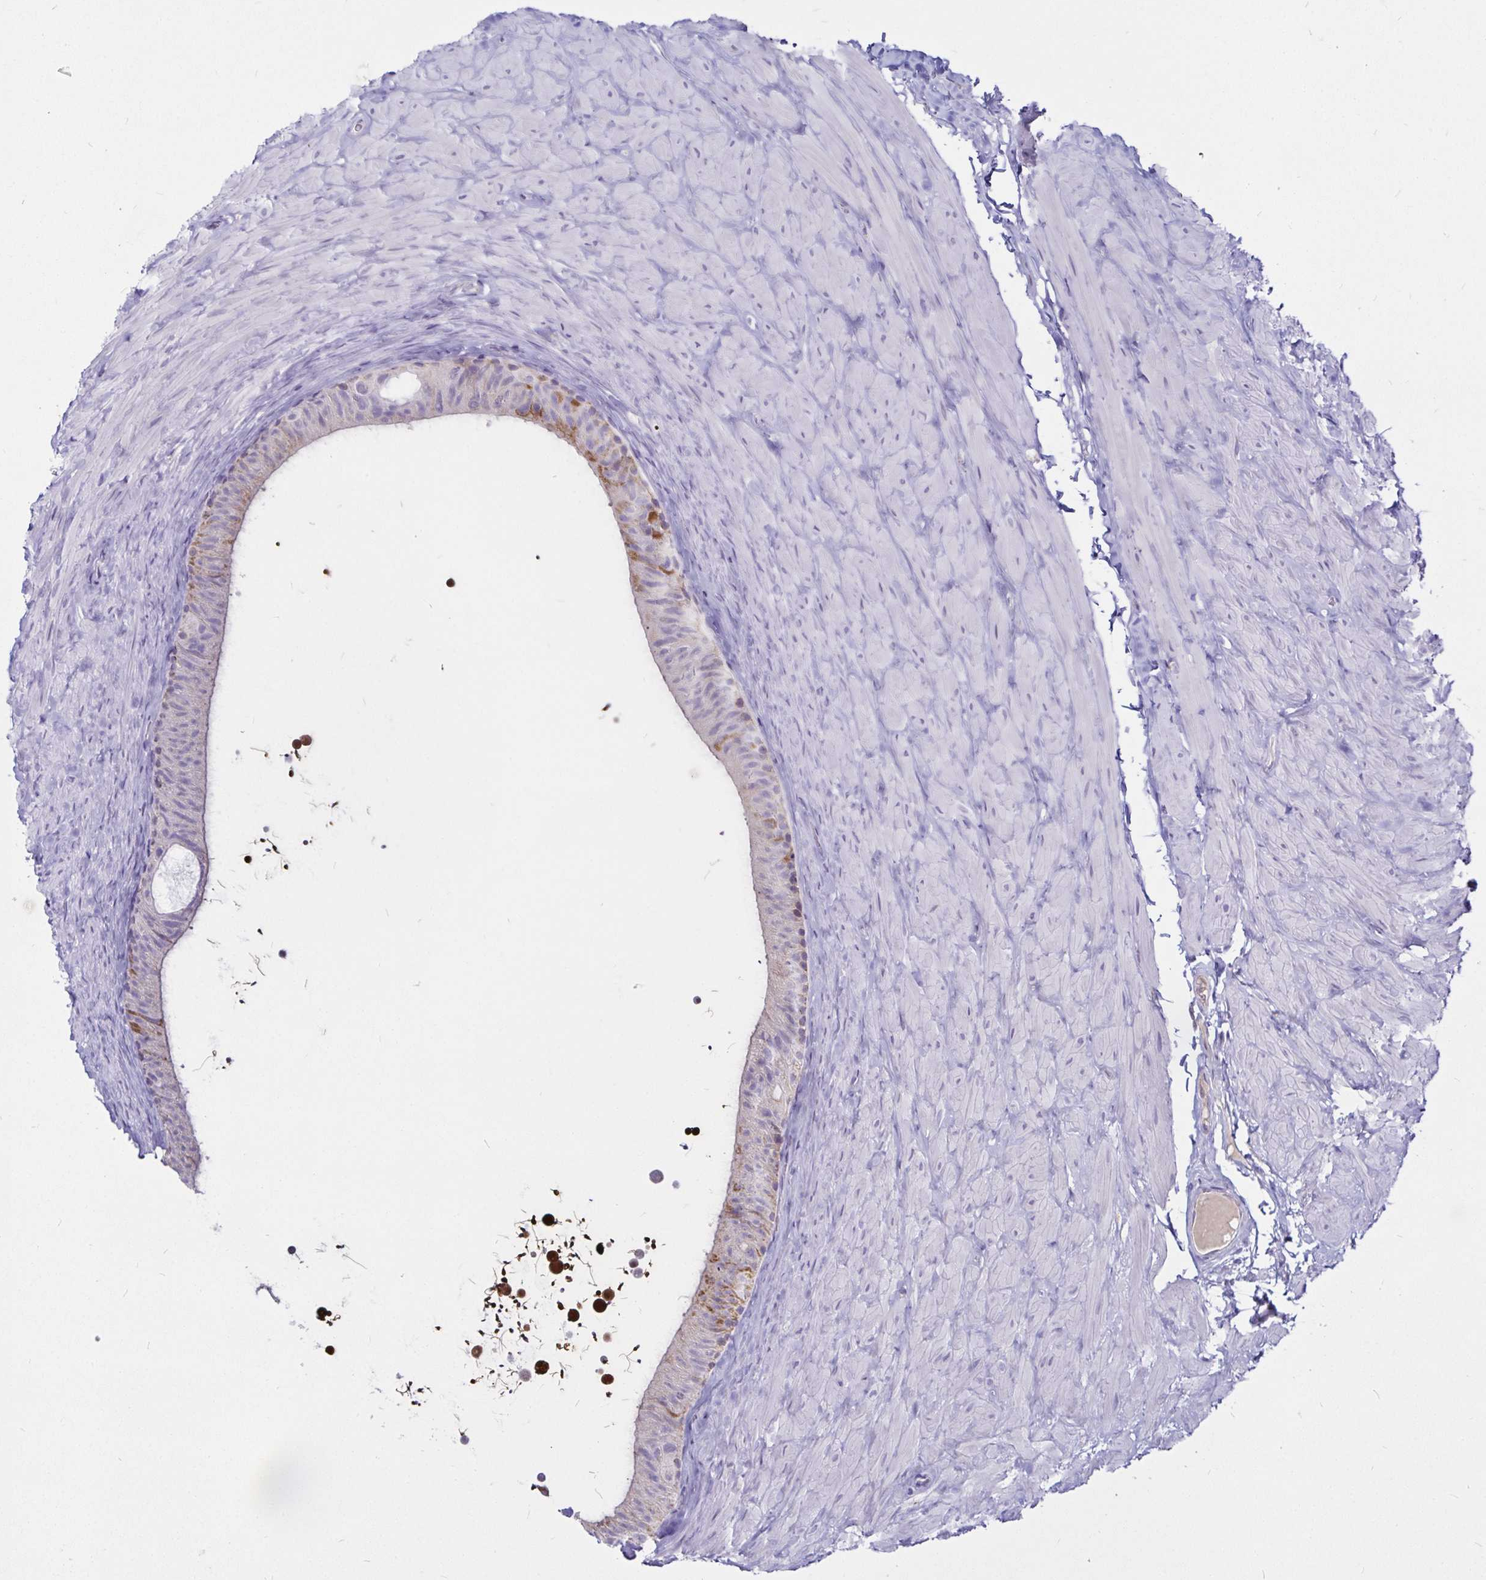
{"staining": {"intensity": "weak", "quantity": "<25%", "location": "cytoplasmic/membranous"}, "tissue": "epididymis", "cell_type": "Glandular cells", "image_type": "normal", "snomed": [{"axis": "morphology", "description": "Normal tissue, NOS"}, {"axis": "topography", "description": "Epididymis, spermatic cord, NOS"}, {"axis": "topography", "description": "Epididymis"}], "caption": "Immunohistochemistry photomicrograph of unremarkable human epididymis stained for a protein (brown), which displays no positivity in glandular cells. The staining was performed using DAB to visualize the protein expression in brown, while the nuclei were stained in blue with hematoxylin (Magnification: 20x).", "gene": "PGAM2", "patient": {"sex": "male", "age": 31}}